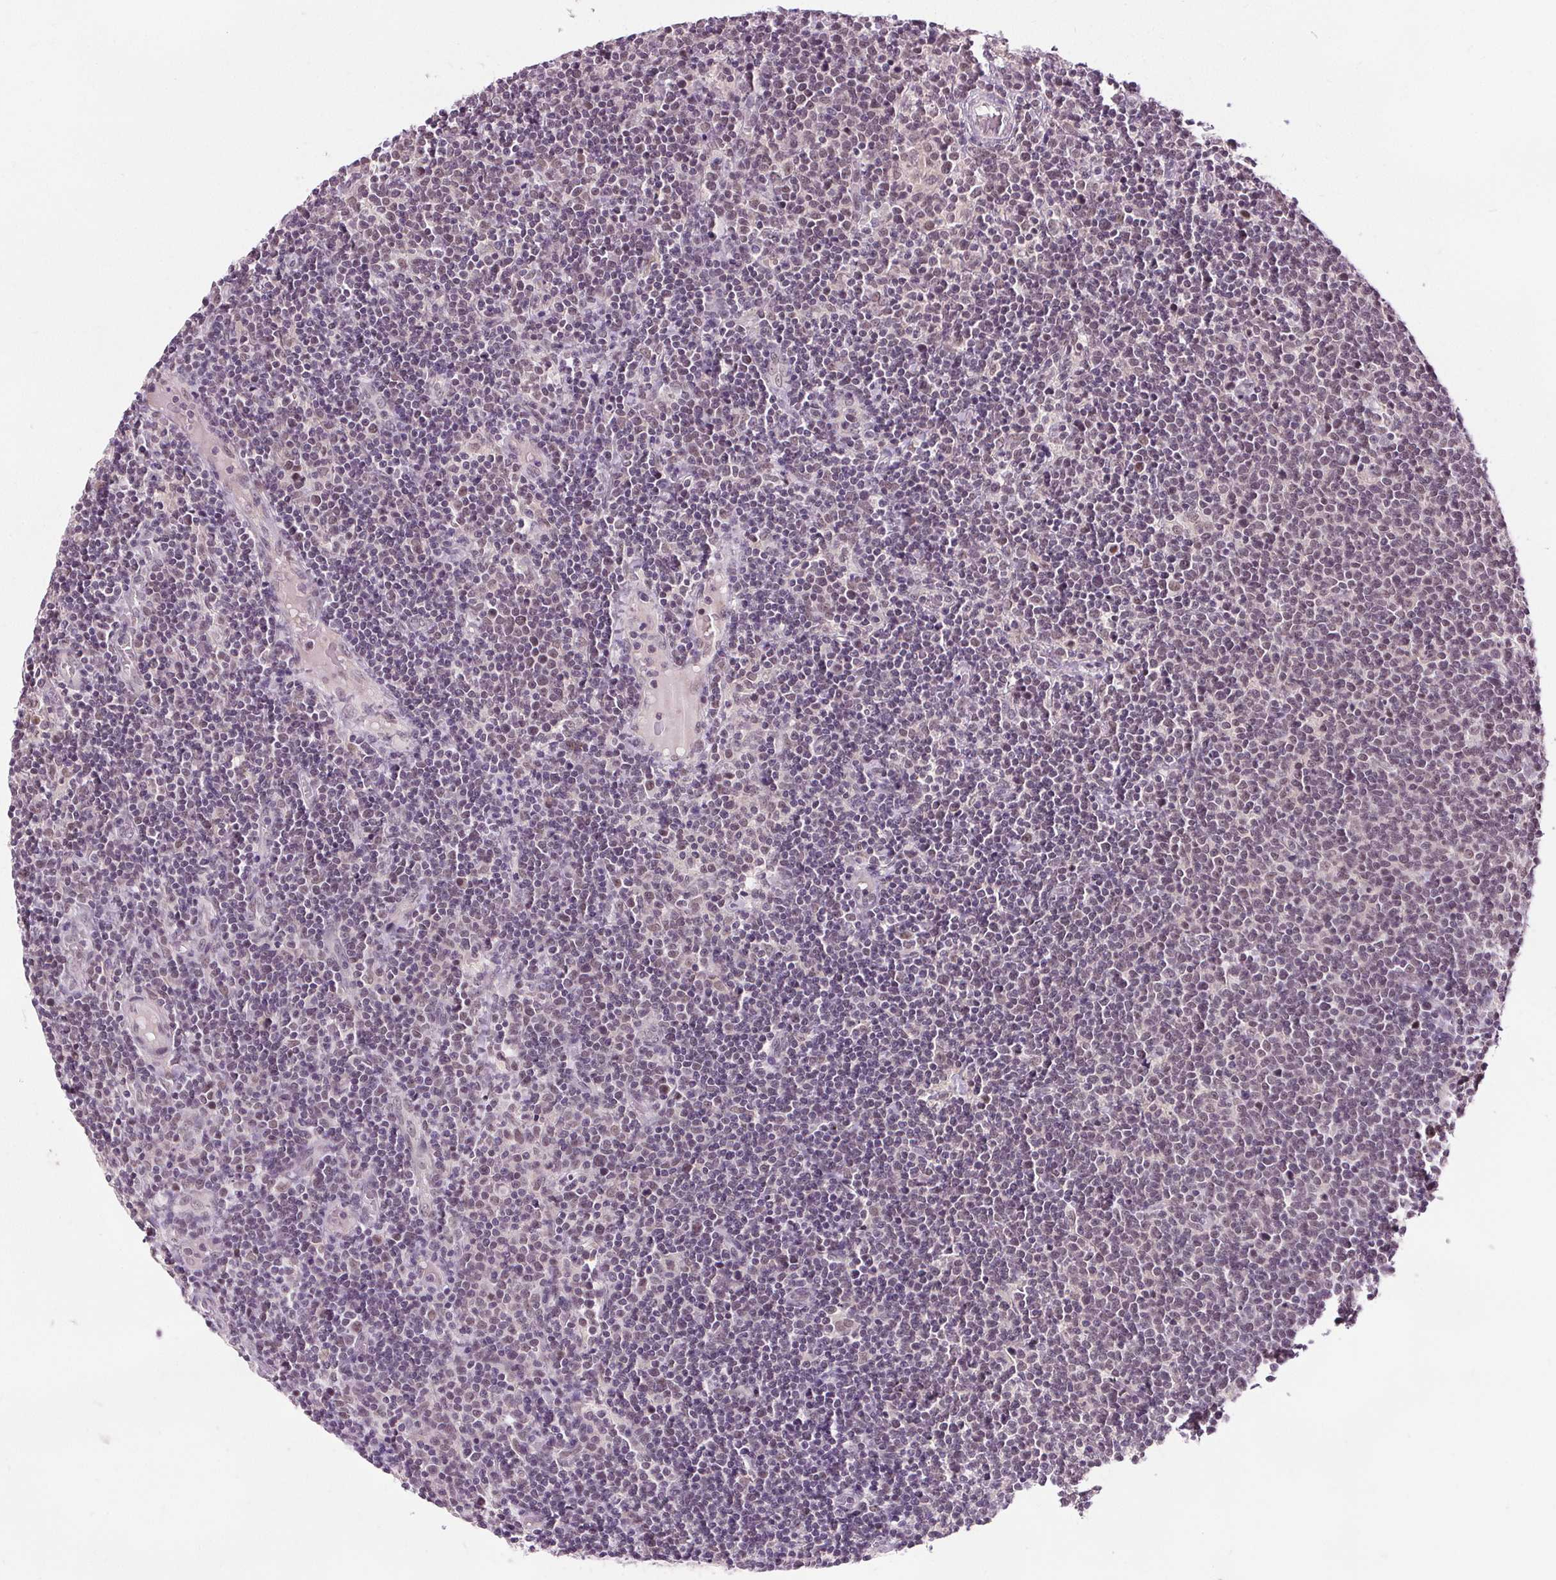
{"staining": {"intensity": "weak", "quantity": "25%-75%", "location": "nuclear"}, "tissue": "lymphoma", "cell_type": "Tumor cells", "image_type": "cancer", "snomed": [{"axis": "morphology", "description": "Malignant lymphoma, non-Hodgkin's type, High grade"}, {"axis": "topography", "description": "Lymph node"}], "caption": "The micrograph displays staining of lymphoma, revealing weak nuclear protein expression (brown color) within tumor cells. (DAB (3,3'-diaminobenzidine) = brown stain, brightfield microscopy at high magnification).", "gene": "MED6", "patient": {"sex": "male", "age": 61}}